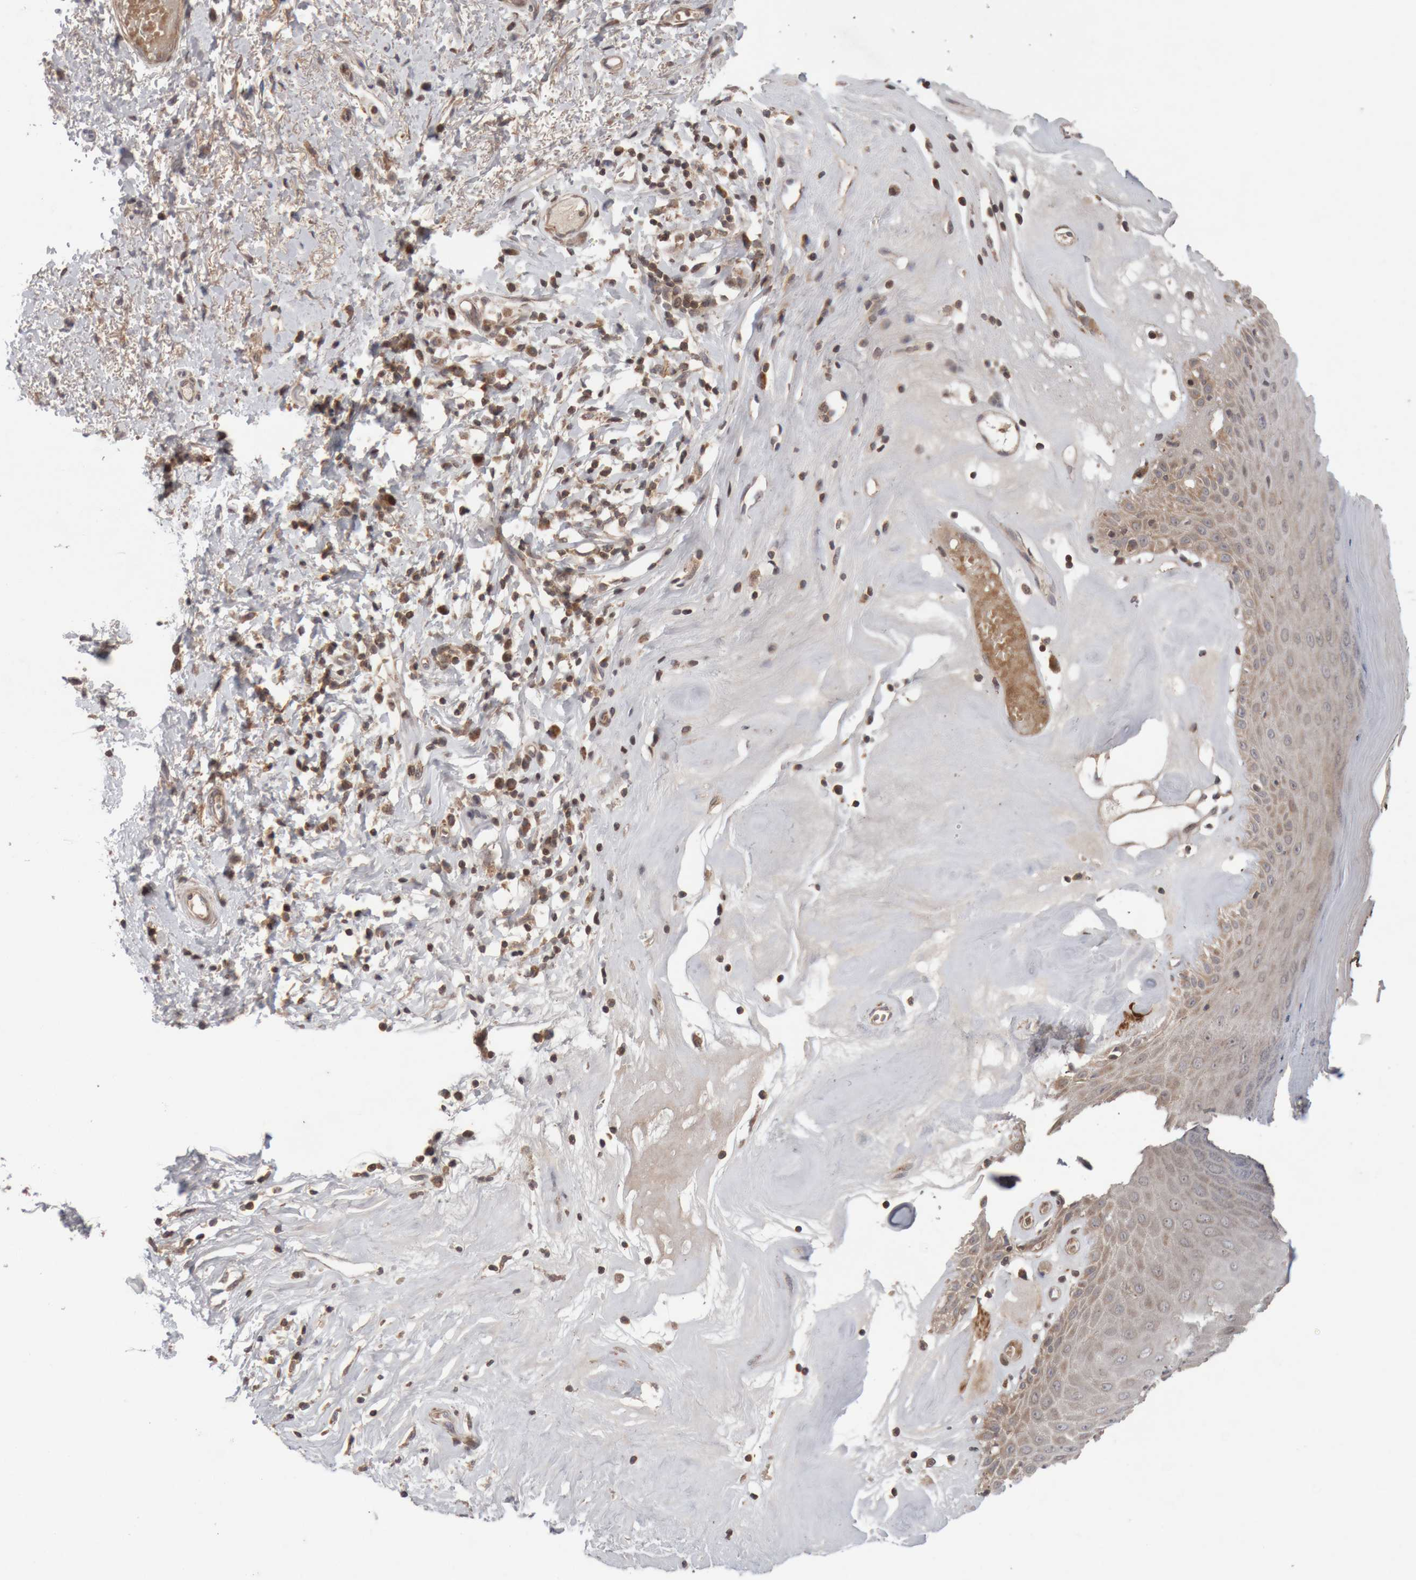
{"staining": {"intensity": "moderate", "quantity": ">75%", "location": "cytoplasmic/membranous"}, "tissue": "skin", "cell_type": "Epidermal cells", "image_type": "normal", "snomed": [{"axis": "morphology", "description": "Normal tissue, NOS"}, {"axis": "morphology", "description": "Inflammation, NOS"}, {"axis": "topography", "description": "Vulva"}], "caption": "Protein positivity by immunohistochemistry (IHC) demonstrates moderate cytoplasmic/membranous staining in approximately >75% of epidermal cells in unremarkable skin.", "gene": "KIF21B", "patient": {"sex": "female", "age": 84}}